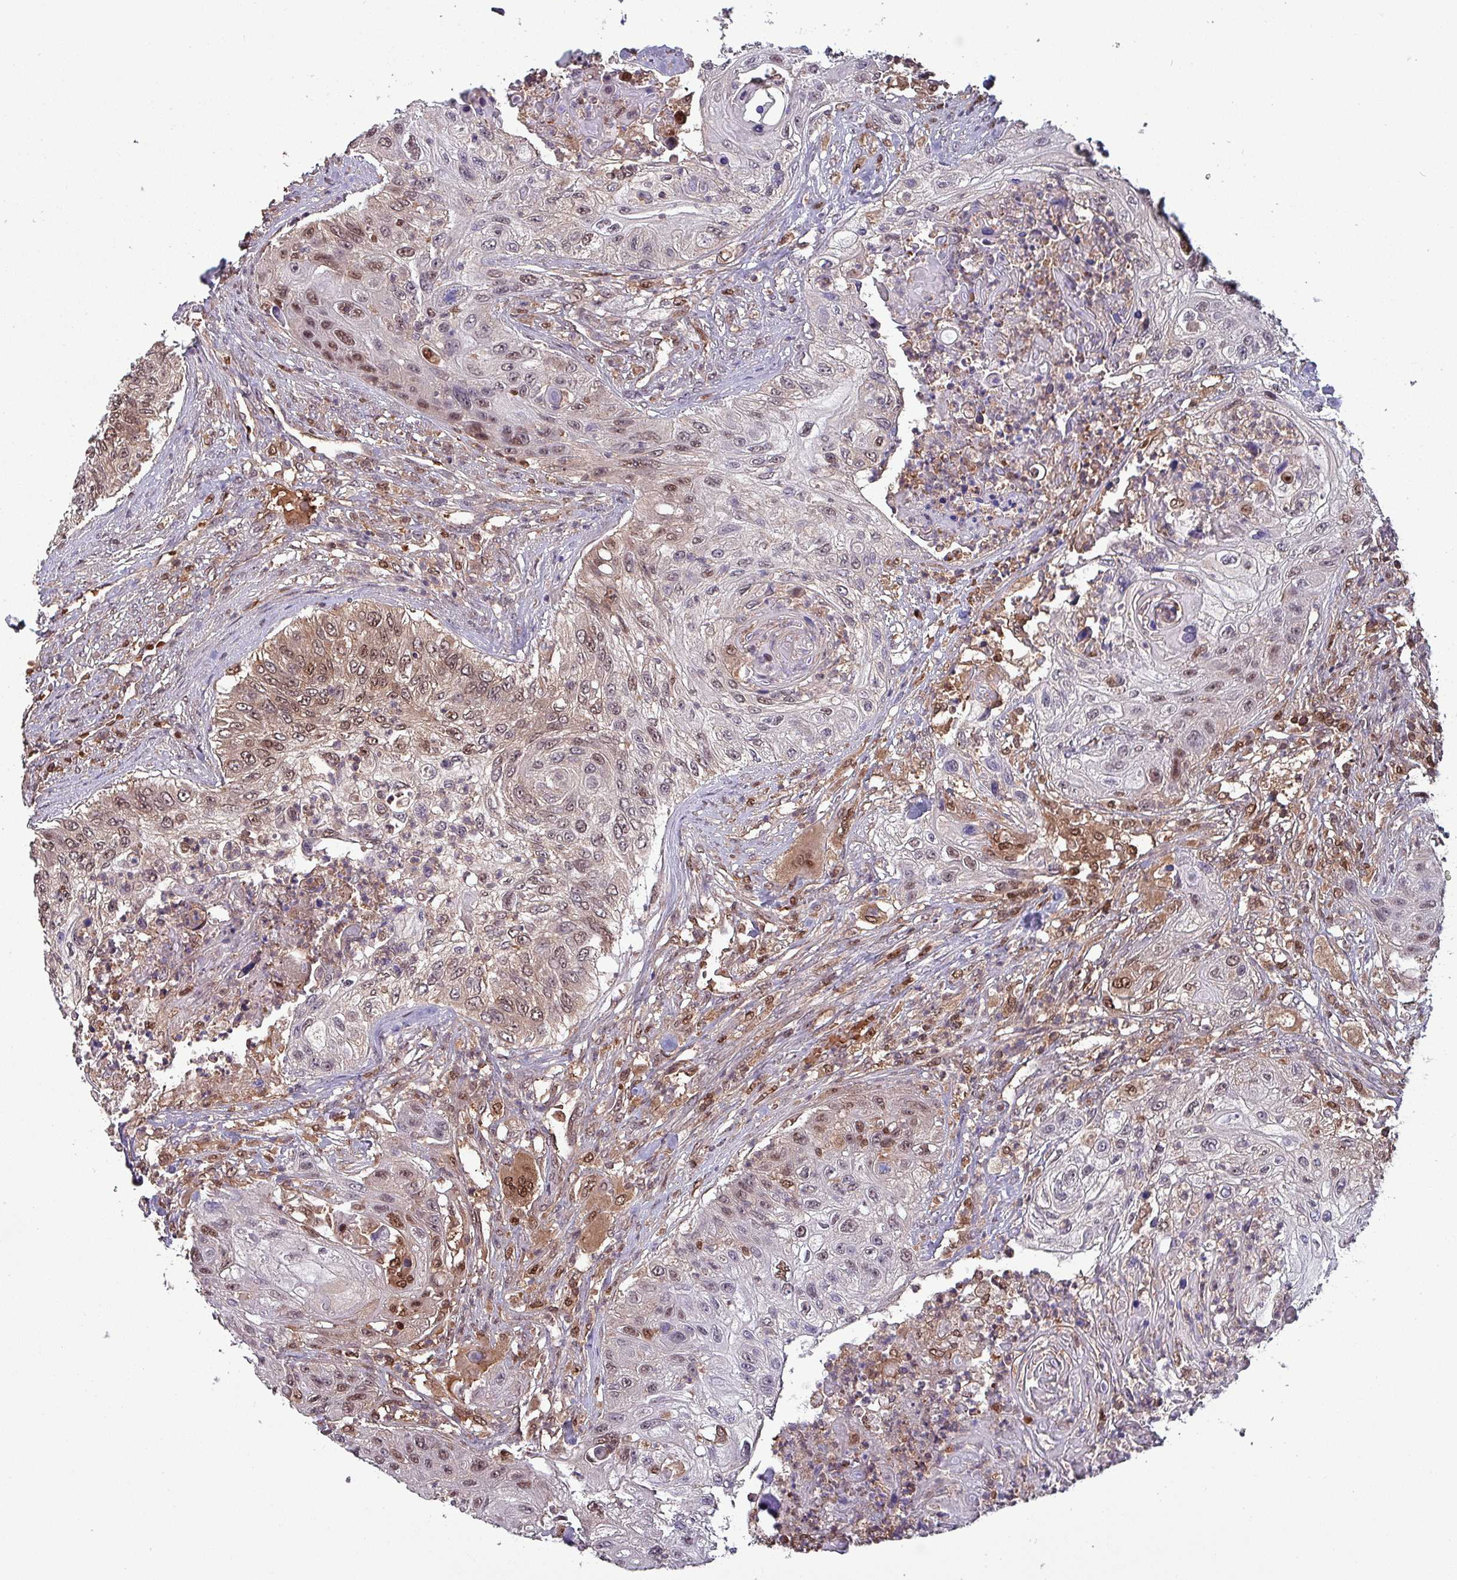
{"staining": {"intensity": "moderate", "quantity": "<25%", "location": "cytoplasmic/membranous,nuclear"}, "tissue": "urothelial cancer", "cell_type": "Tumor cells", "image_type": "cancer", "snomed": [{"axis": "morphology", "description": "Urothelial carcinoma, High grade"}, {"axis": "topography", "description": "Urinary bladder"}], "caption": "Urothelial carcinoma (high-grade) tissue reveals moderate cytoplasmic/membranous and nuclear positivity in about <25% of tumor cells, visualized by immunohistochemistry. (DAB (3,3'-diaminobenzidine) = brown stain, brightfield microscopy at high magnification).", "gene": "PSMB8", "patient": {"sex": "female", "age": 60}}